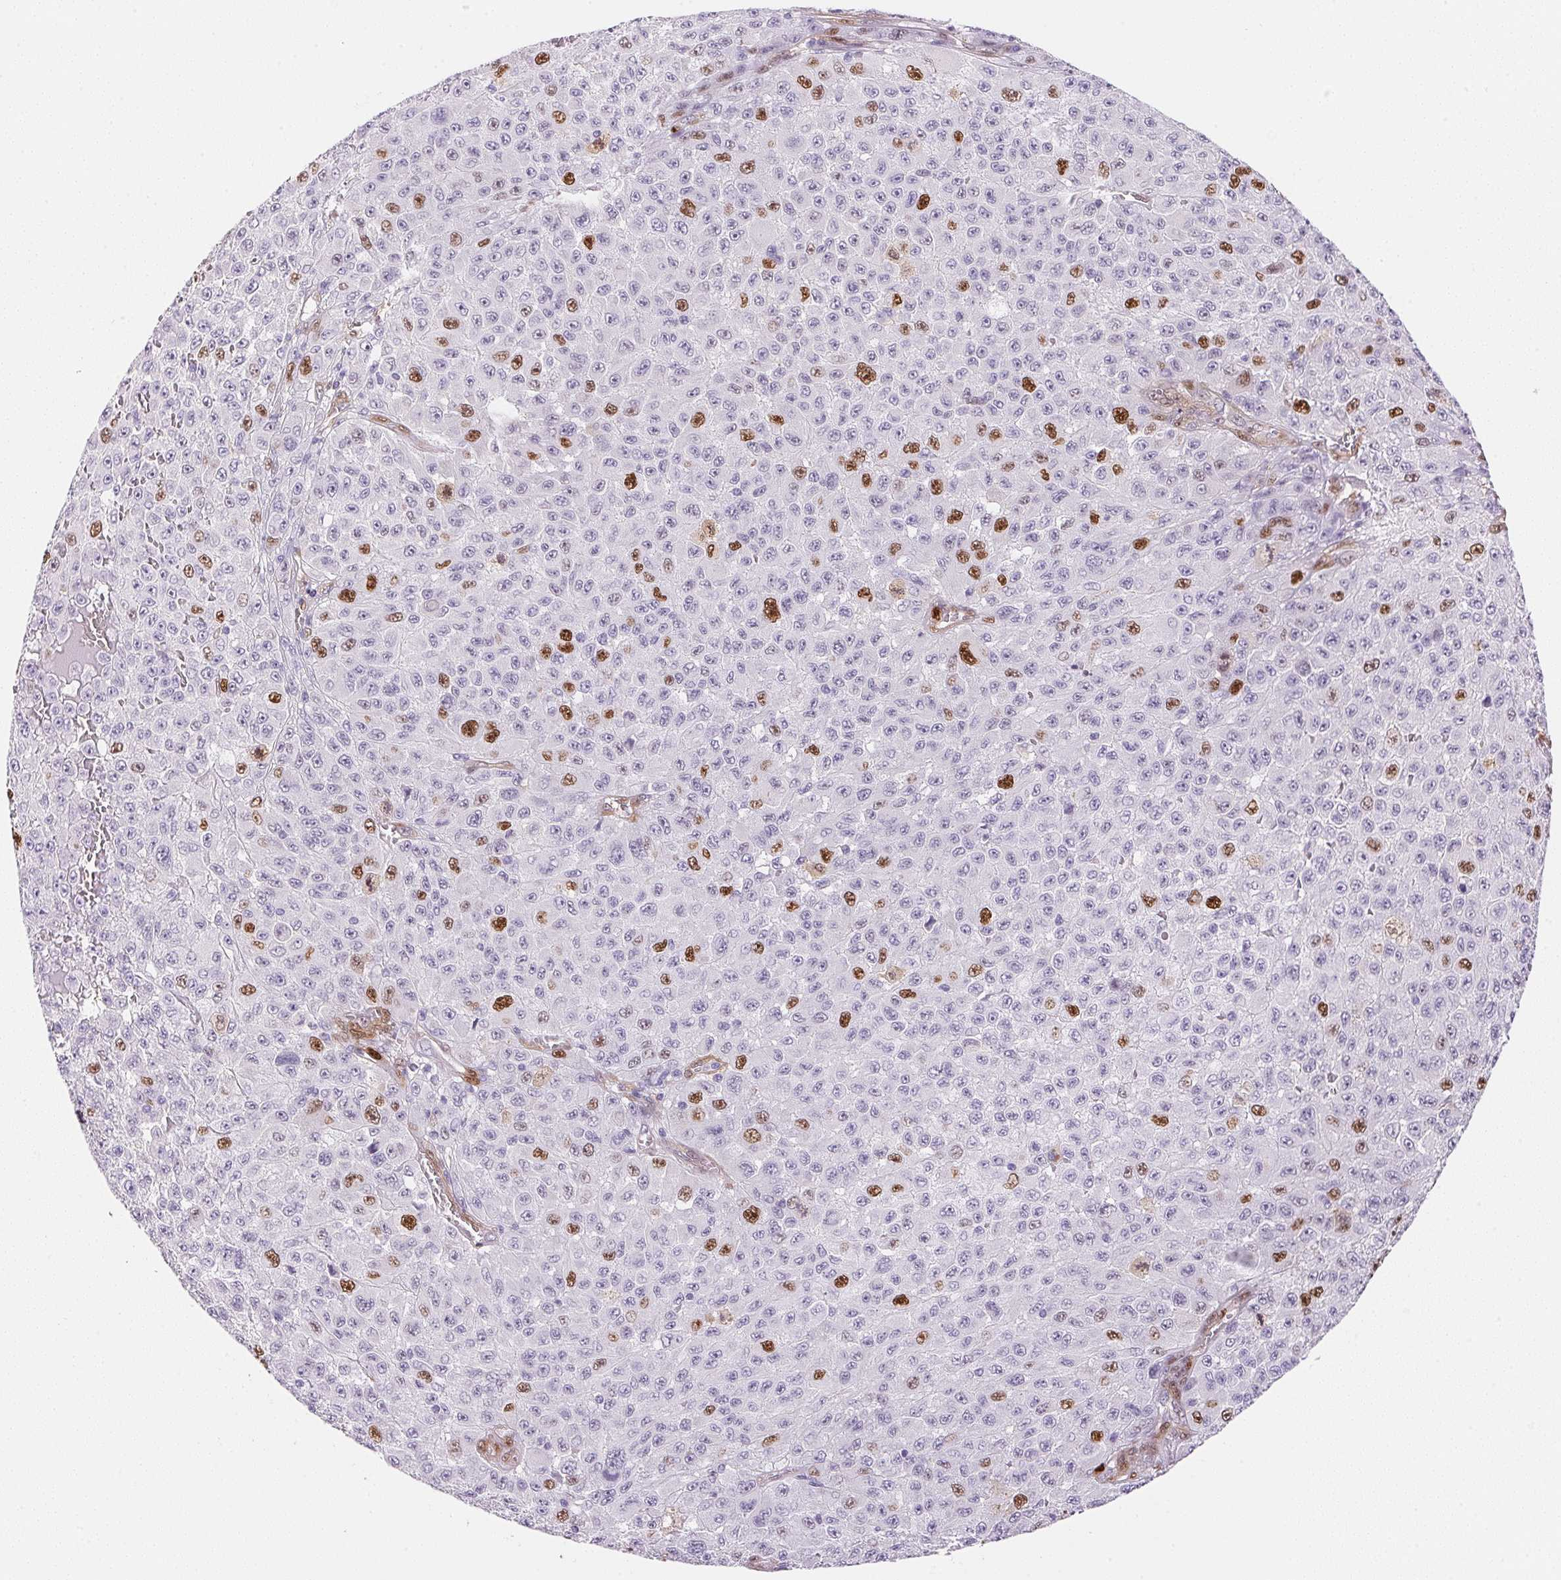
{"staining": {"intensity": "strong", "quantity": "<25%", "location": "nuclear"}, "tissue": "melanoma", "cell_type": "Tumor cells", "image_type": "cancer", "snomed": [{"axis": "morphology", "description": "Malignant melanoma, NOS"}, {"axis": "topography", "description": "Skin"}], "caption": "Melanoma stained with a brown dye demonstrates strong nuclear positive staining in approximately <25% of tumor cells.", "gene": "SMTN", "patient": {"sex": "male", "age": 73}}